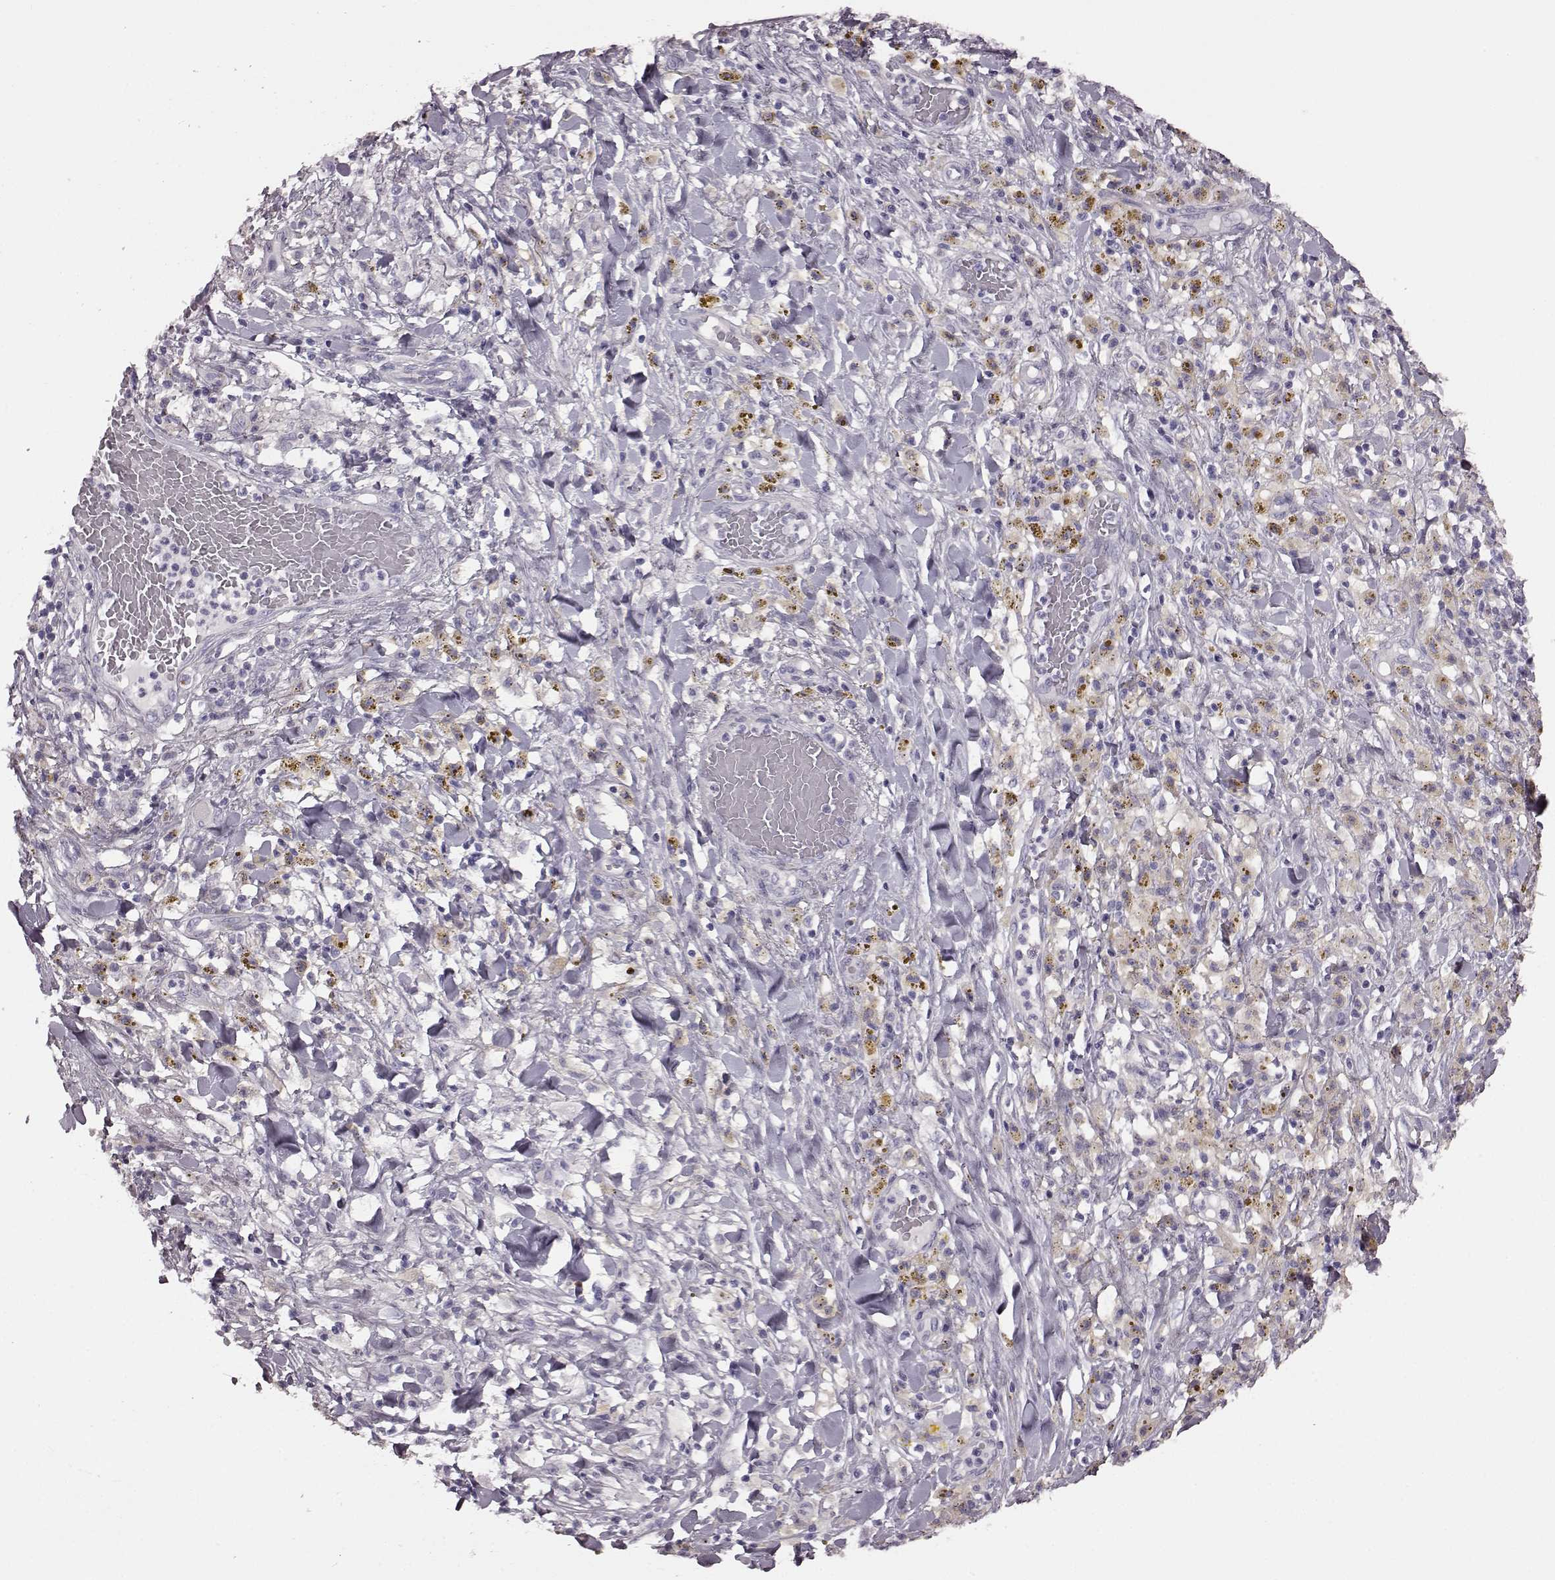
{"staining": {"intensity": "negative", "quantity": "none", "location": "none"}, "tissue": "melanoma", "cell_type": "Tumor cells", "image_type": "cancer", "snomed": [{"axis": "morphology", "description": "Malignant melanoma, NOS"}, {"axis": "topography", "description": "Skin"}], "caption": "This is a image of immunohistochemistry staining of melanoma, which shows no expression in tumor cells.", "gene": "SNTG1", "patient": {"sex": "female", "age": 91}}